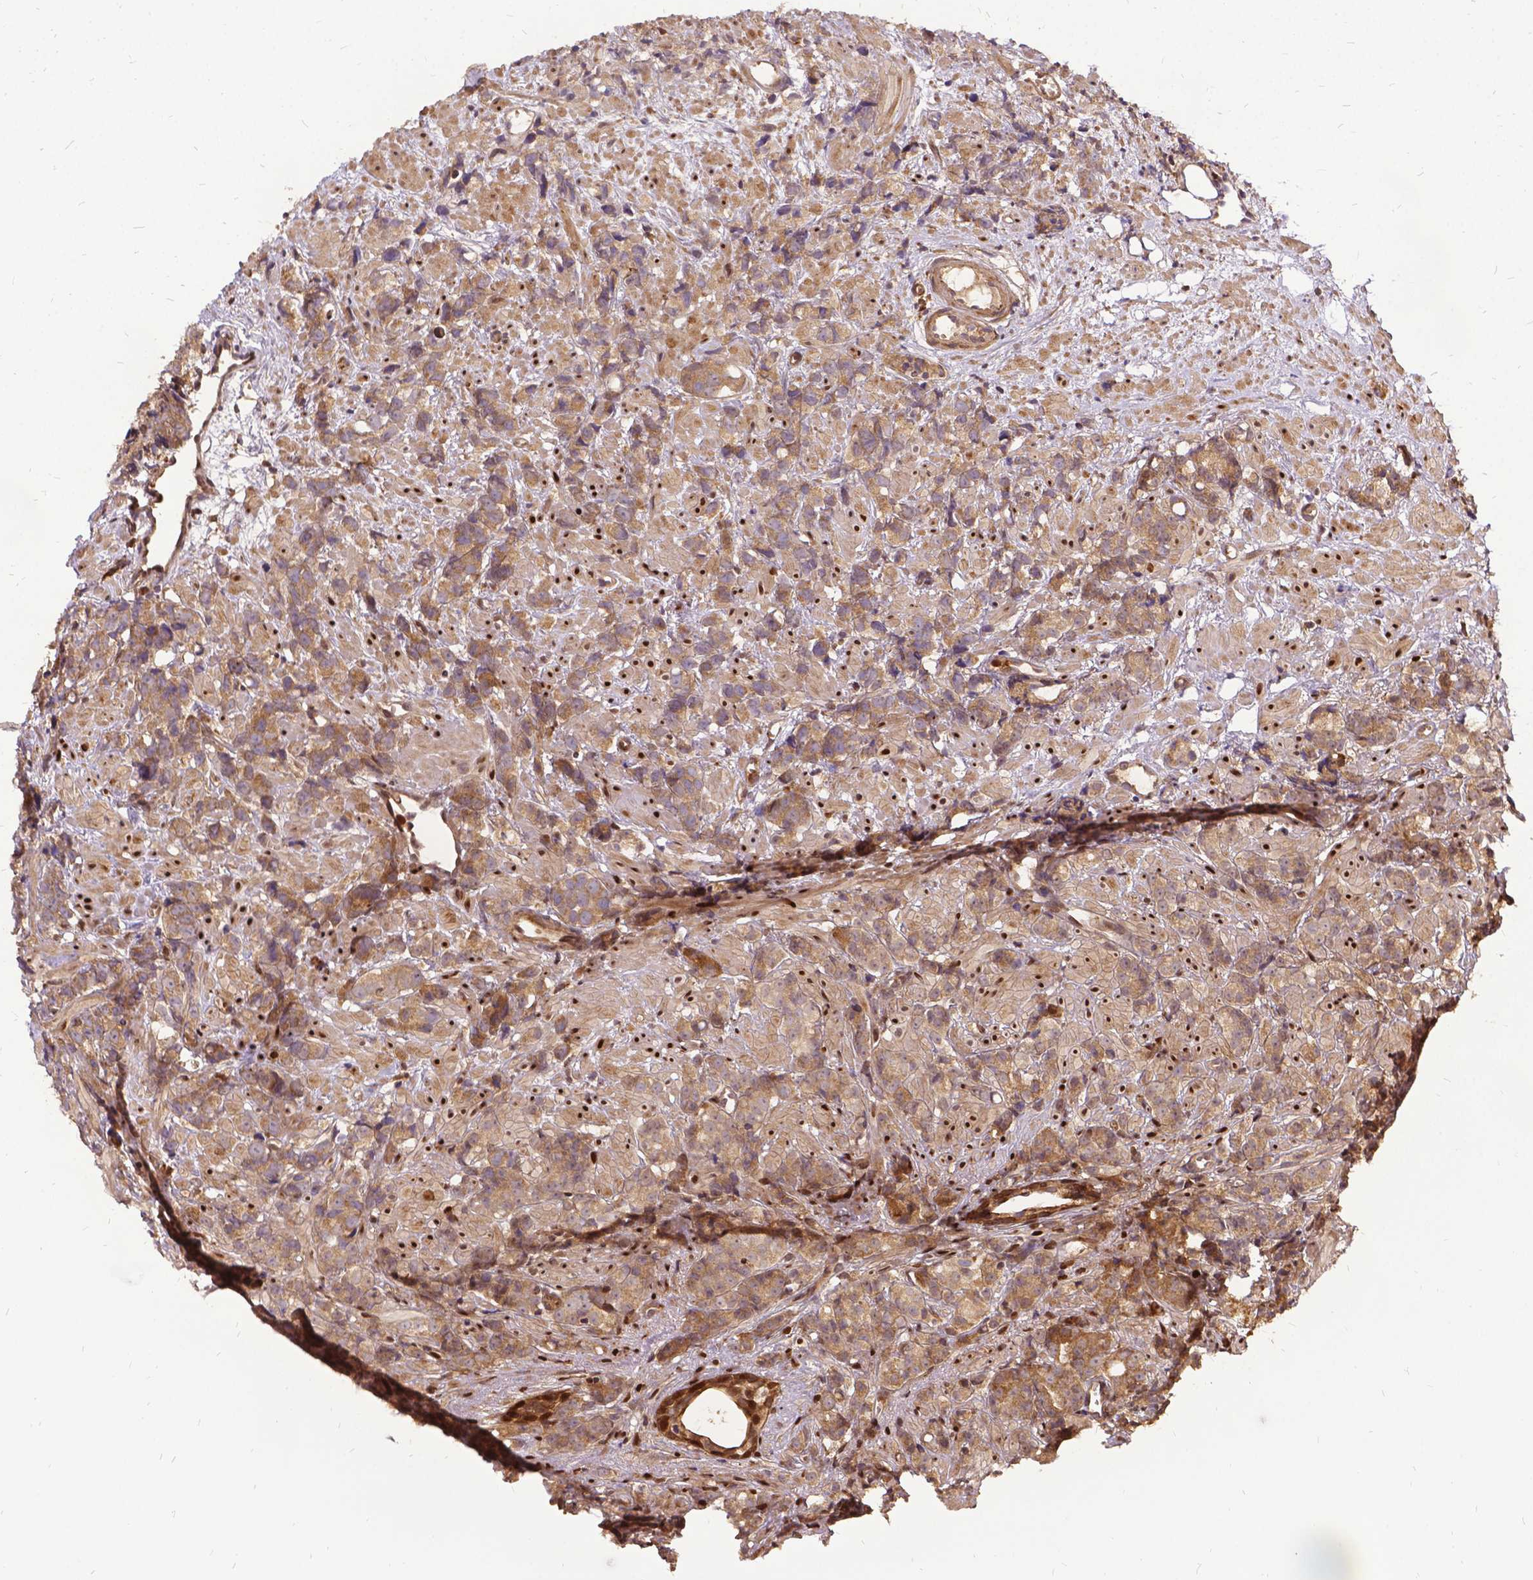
{"staining": {"intensity": "weak", "quantity": ">75%", "location": "cytoplasmic/membranous"}, "tissue": "prostate cancer", "cell_type": "Tumor cells", "image_type": "cancer", "snomed": [{"axis": "morphology", "description": "Adenocarcinoma, High grade"}, {"axis": "topography", "description": "Prostate"}], "caption": "Human high-grade adenocarcinoma (prostate) stained with a protein marker displays weak staining in tumor cells.", "gene": "DENND6A", "patient": {"sex": "male", "age": 81}}